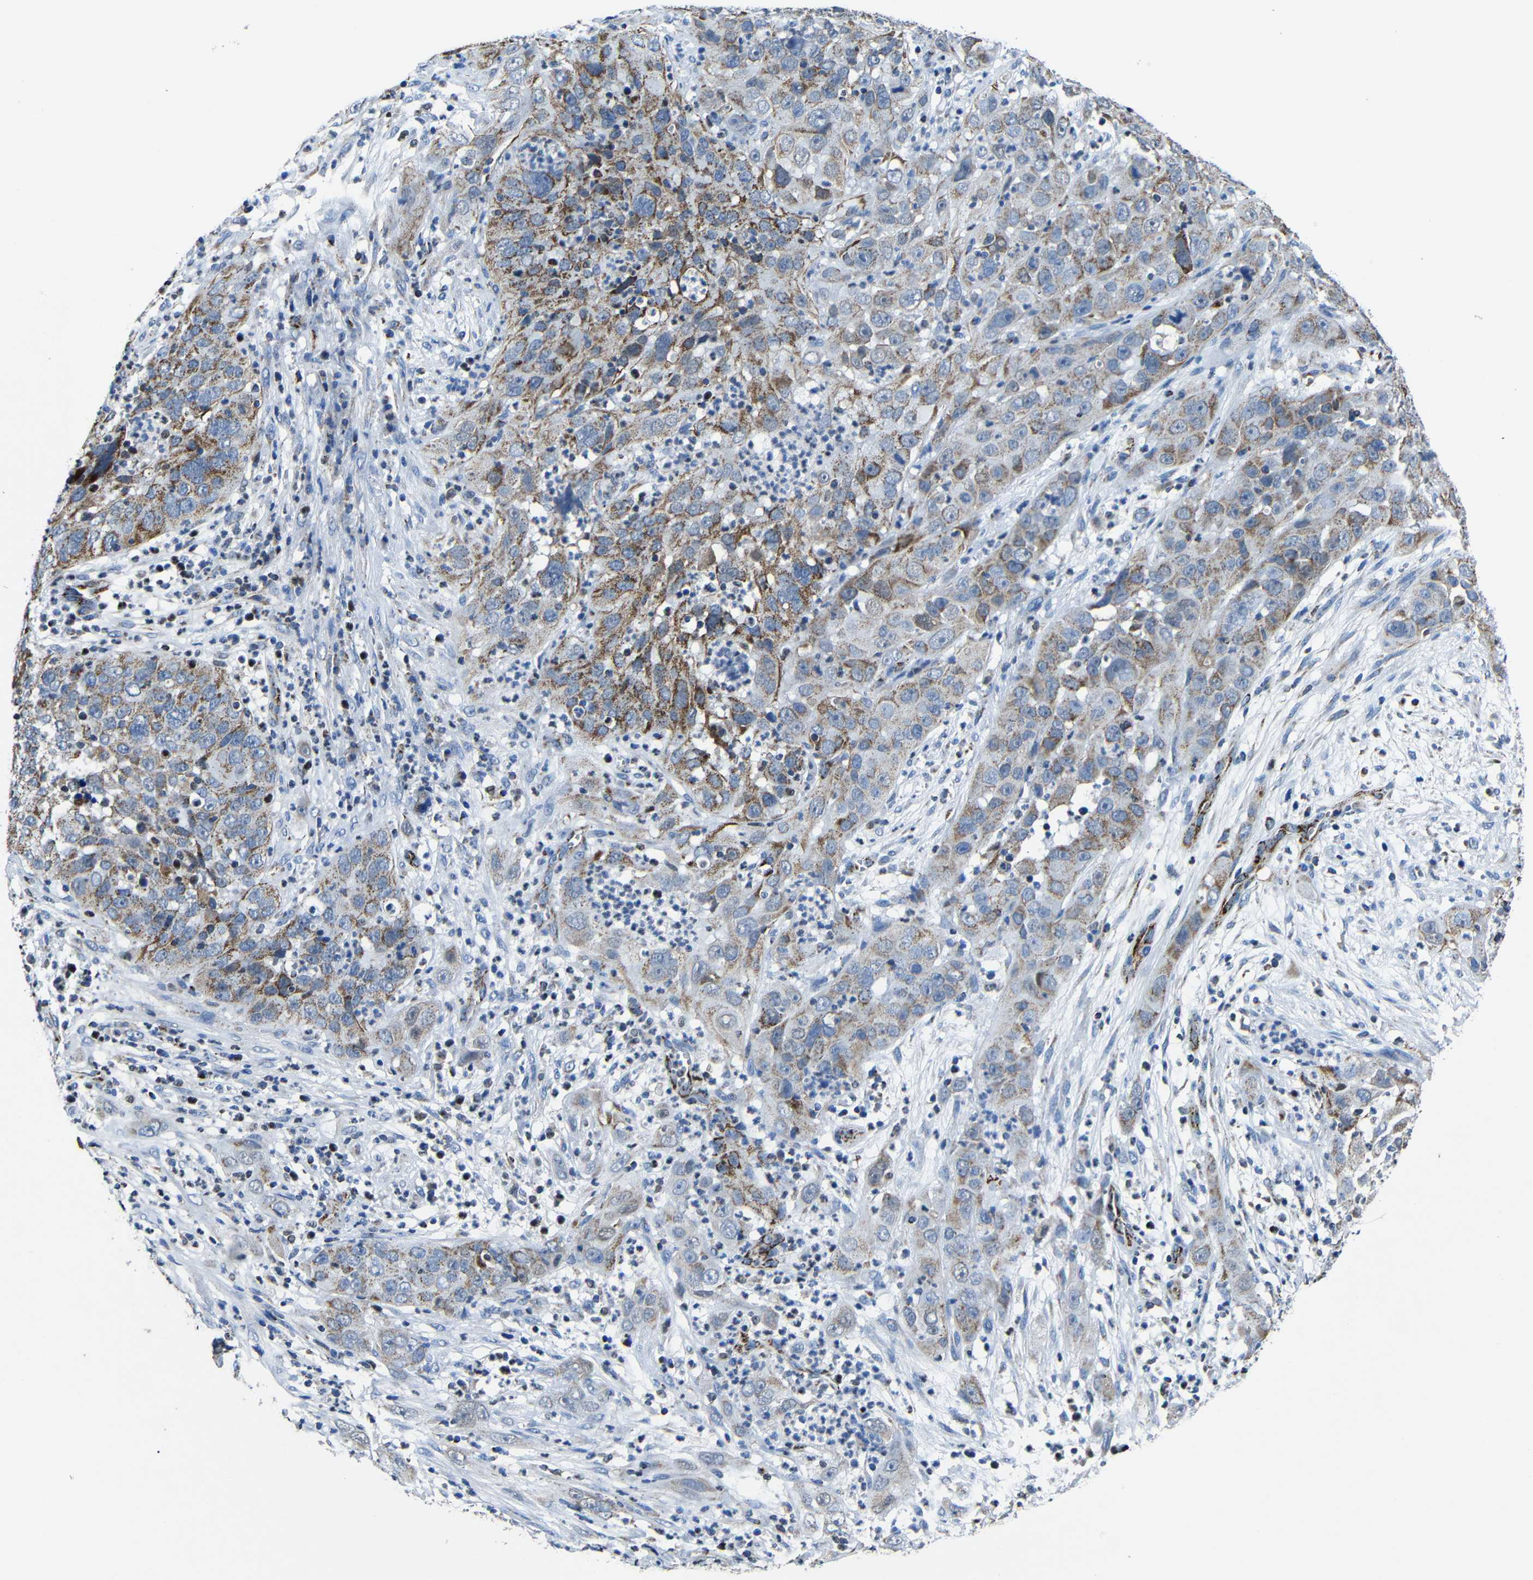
{"staining": {"intensity": "moderate", "quantity": "25%-75%", "location": "cytoplasmic/membranous"}, "tissue": "cervical cancer", "cell_type": "Tumor cells", "image_type": "cancer", "snomed": [{"axis": "morphology", "description": "Squamous cell carcinoma, NOS"}, {"axis": "topography", "description": "Cervix"}], "caption": "High-power microscopy captured an IHC histopathology image of cervical cancer, revealing moderate cytoplasmic/membranous expression in about 25%-75% of tumor cells.", "gene": "CA5B", "patient": {"sex": "female", "age": 32}}